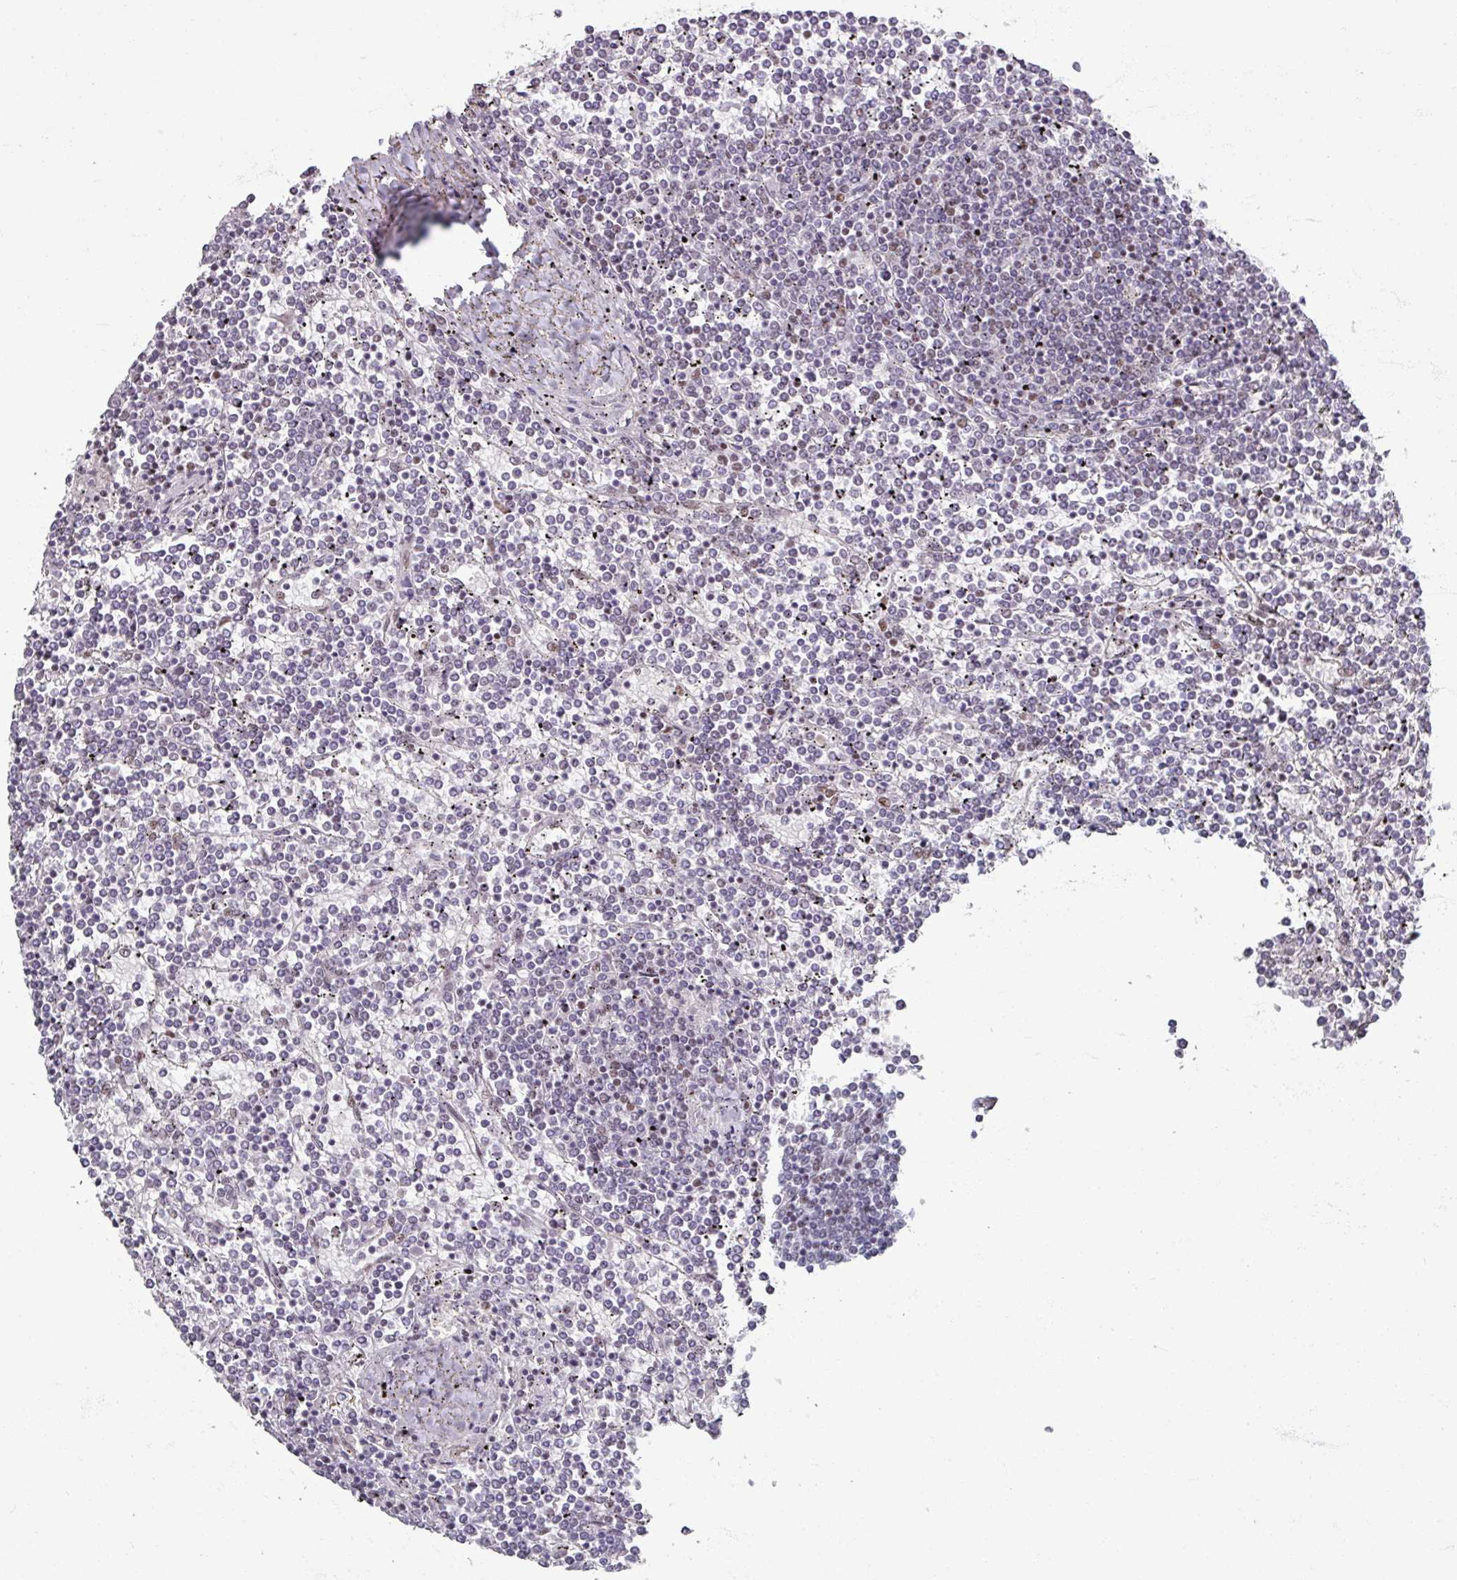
{"staining": {"intensity": "negative", "quantity": "none", "location": "none"}, "tissue": "lymphoma", "cell_type": "Tumor cells", "image_type": "cancer", "snomed": [{"axis": "morphology", "description": "Malignant lymphoma, non-Hodgkin's type, Low grade"}, {"axis": "topography", "description": "Spleen"}], "caption": "IHC of low-grade malignant lymphoma, non-Hodgkin's type shows no positivity in tumor cells.", "gene": "ADAR", "patient": {"sex": "female", "age": 19}}